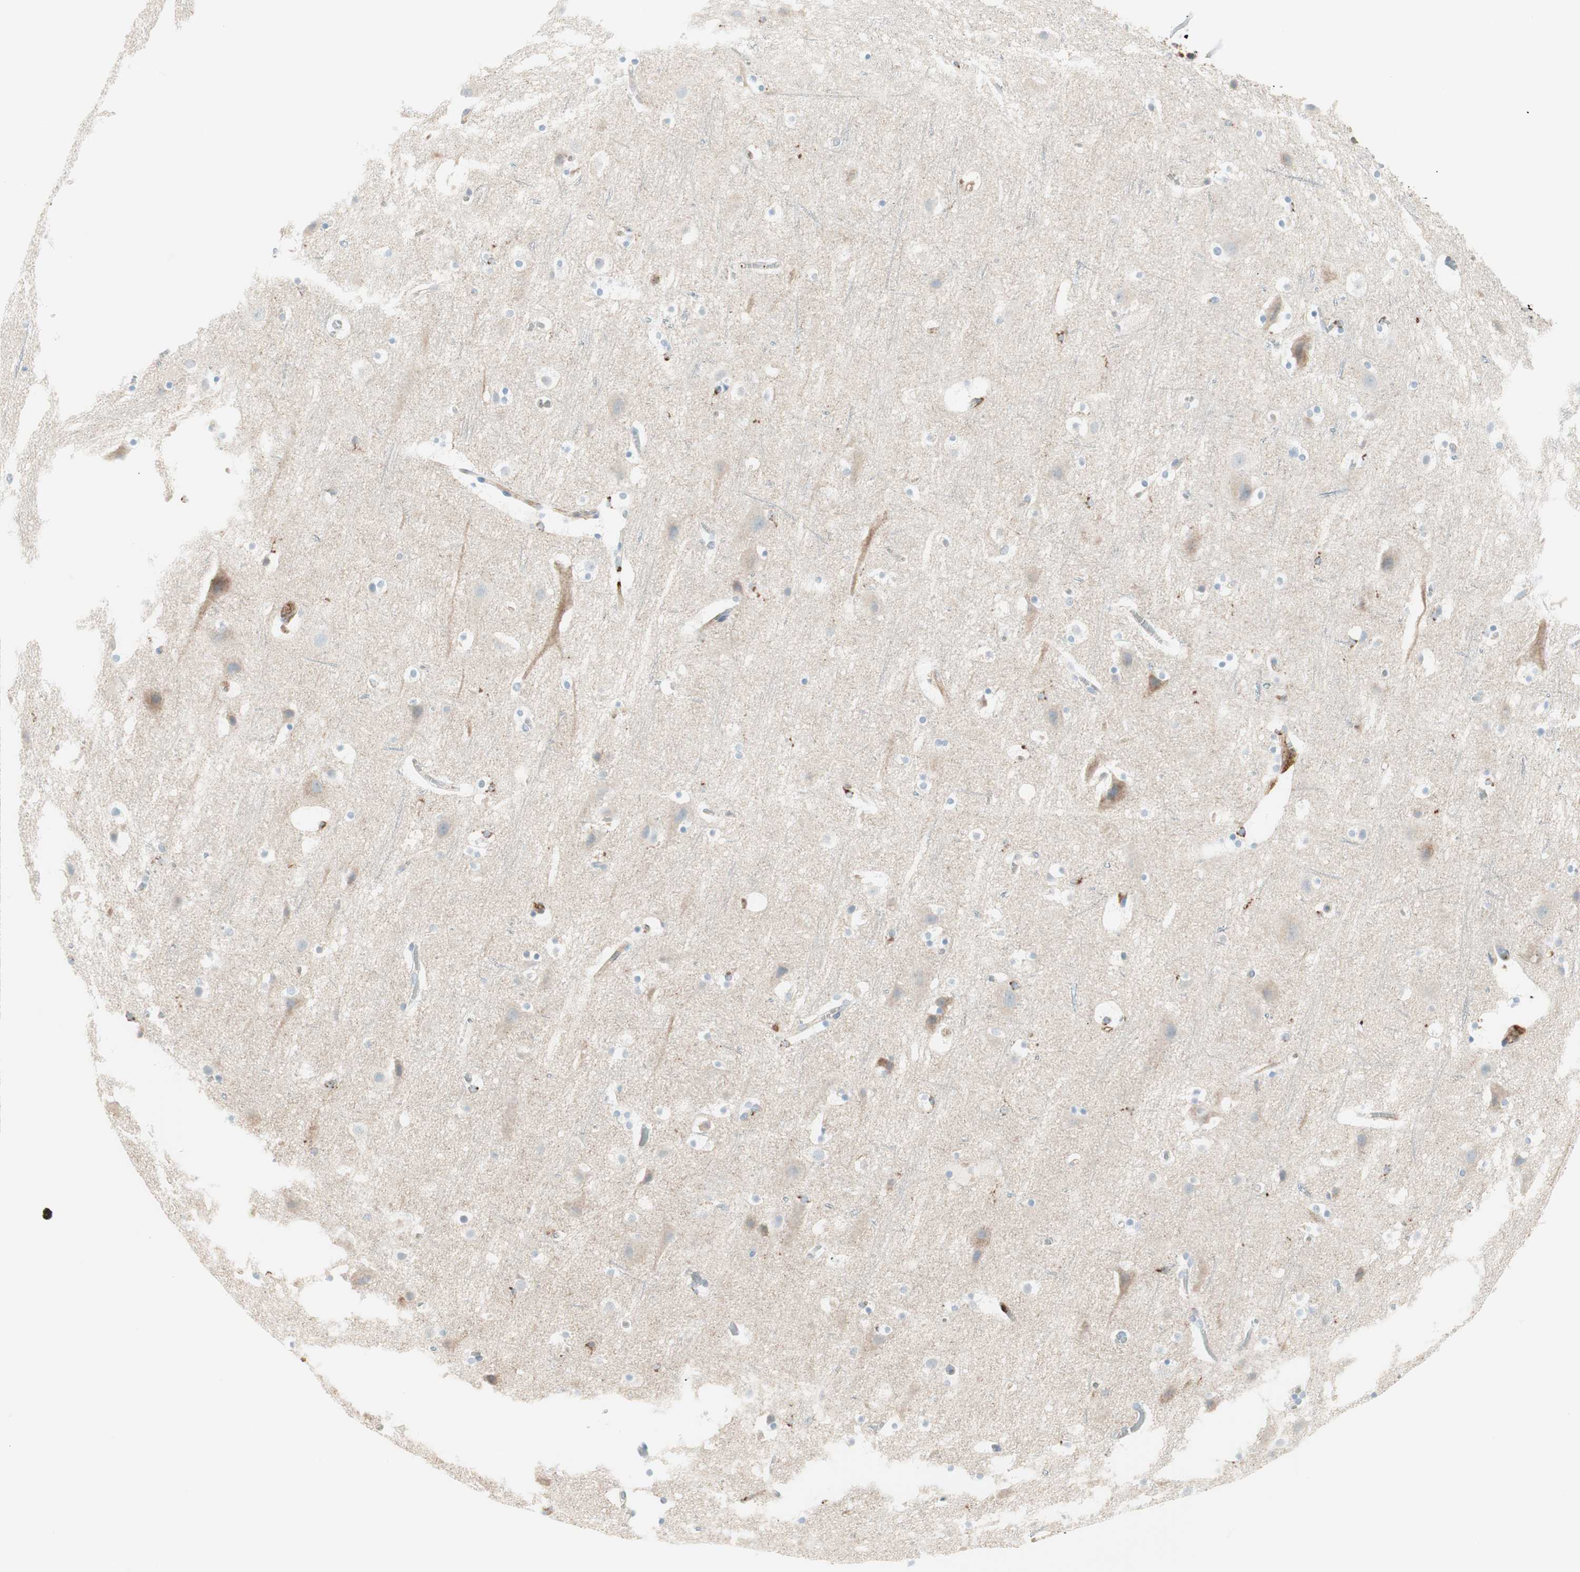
{"staining": {"intensity": "moderate", "quantity": "25%-75%", "location": "cytoplasmic/membranous"}, "tissue": "cerebral cortex", "cell_type": "Endothelial cells", "image_type": "normal", "snomed": [{"axis": "morphology", "description": "Normal tissue, NOS"}, {"axis": "topography", "description": "Cerebral cortex"}], "caption": "Immunohistochemistry (DAB (3,3'-diaminobenzidine)) staining of normal human cerebral cortex exhibits moderate cytoplasmic/membranous protein staining in about 25%-75% of endothelial cells.", "gene": "ATP6V1G1", "patient": {"sex": "male", "age": 45}}